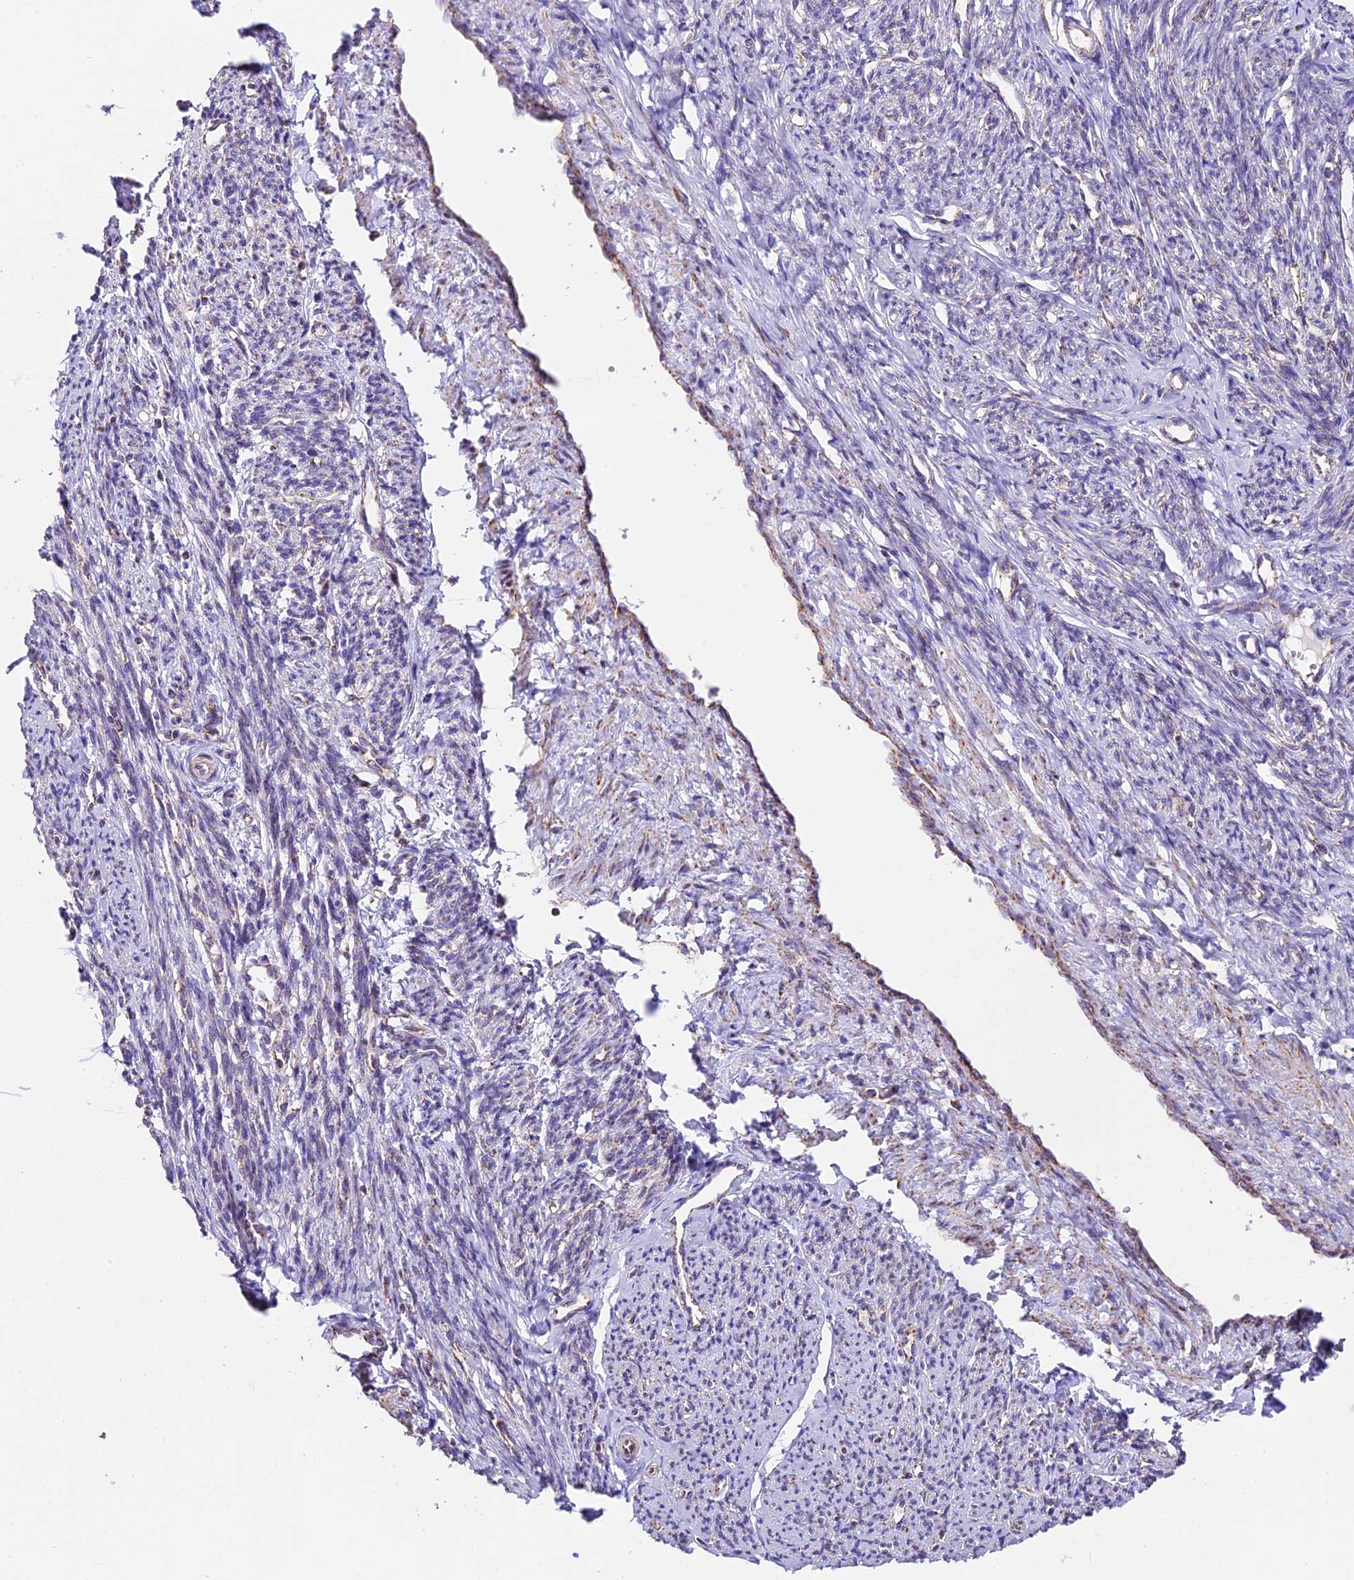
{"staining": {"intensity": "weak", "quantity": "25%-75%", "location": "cytoplasmic/membranous"}, "tissue": "smooth muscle", "cell_type": "Smooth muscle cells", "image_type": "normal", "snomed": [{"axis": "morphology", "description": "Normal tissue, NOS"}, {"axis": "topography", "description": "Smooth muscle"}, {"axis": "topography", "description": "Uterus"}], "caption": "A brown stain highlights weak cytoplasmic/membranous positivity of a protein in smooth muscle cells of benign human smooth muscle. The protein of interest is shown in brown color, while the nuclei are stained blue.", "gene": "NDUFA8", "patient": {"sex": "female", "age": 59}}